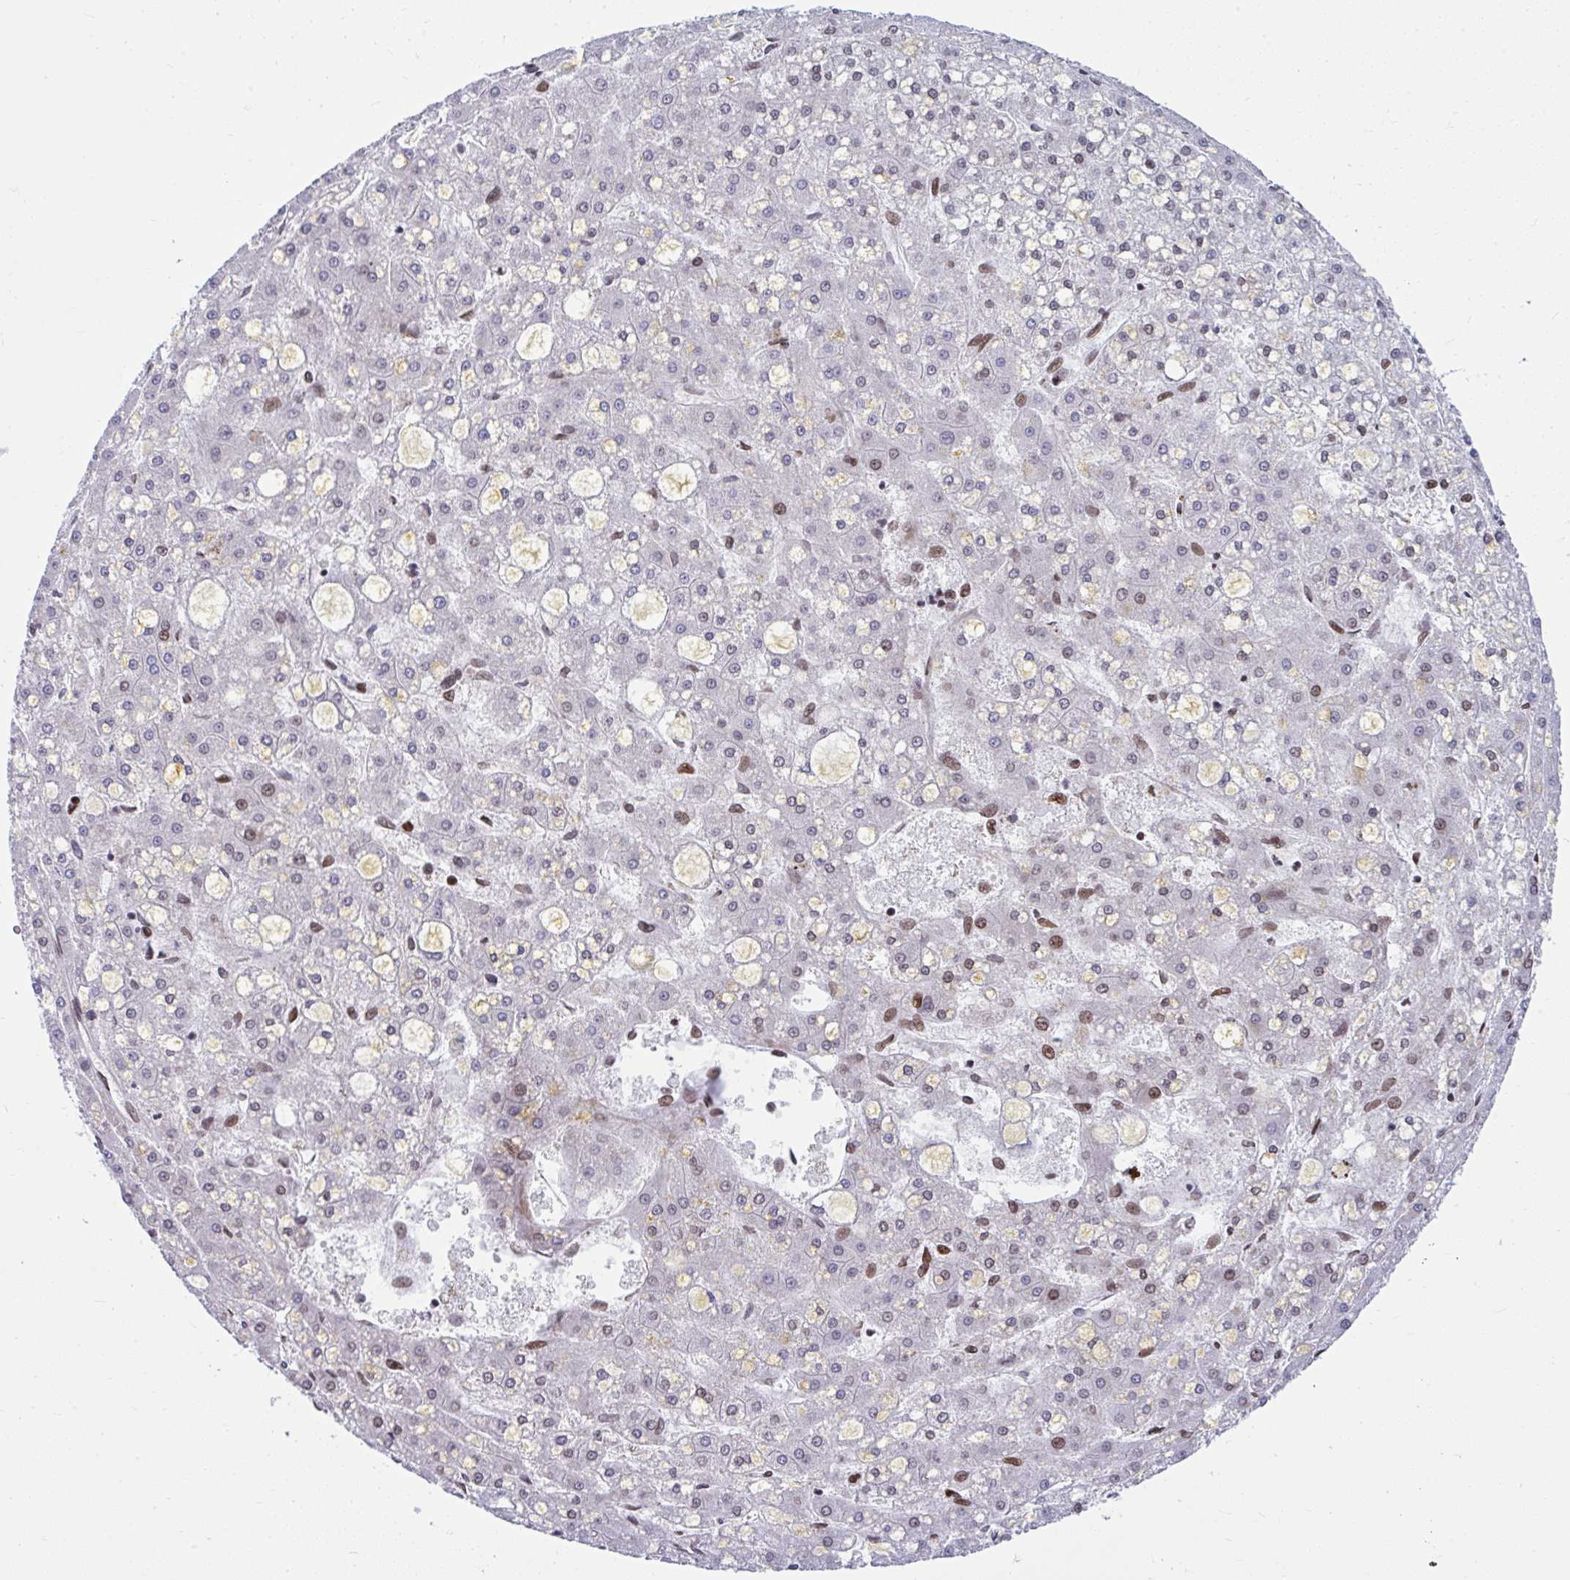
{"staining": {"intensity": "moderate", "quantity": "25%-75%", "location": "nuclear"}, "tissue": "liver cancer", "cell_type": "Tumor cells", "image_type": "cancer", "snomed": [{"axis": "morphology", "description": "Carcinoma, Hepatocellular, NOS"}, {"axis": "topography", "description": "Liver"}], "caption": "IHC micrograph of neoplastic tissue: liver hepatocellular carcinoma stained using IHC shows medium levels of moderate protein expression localized specifically in the nuclear of tumor cells, appearing as a nuclear brown color.", "gene": "ISL1", "patient": {"sex": "male", "age": 67}}